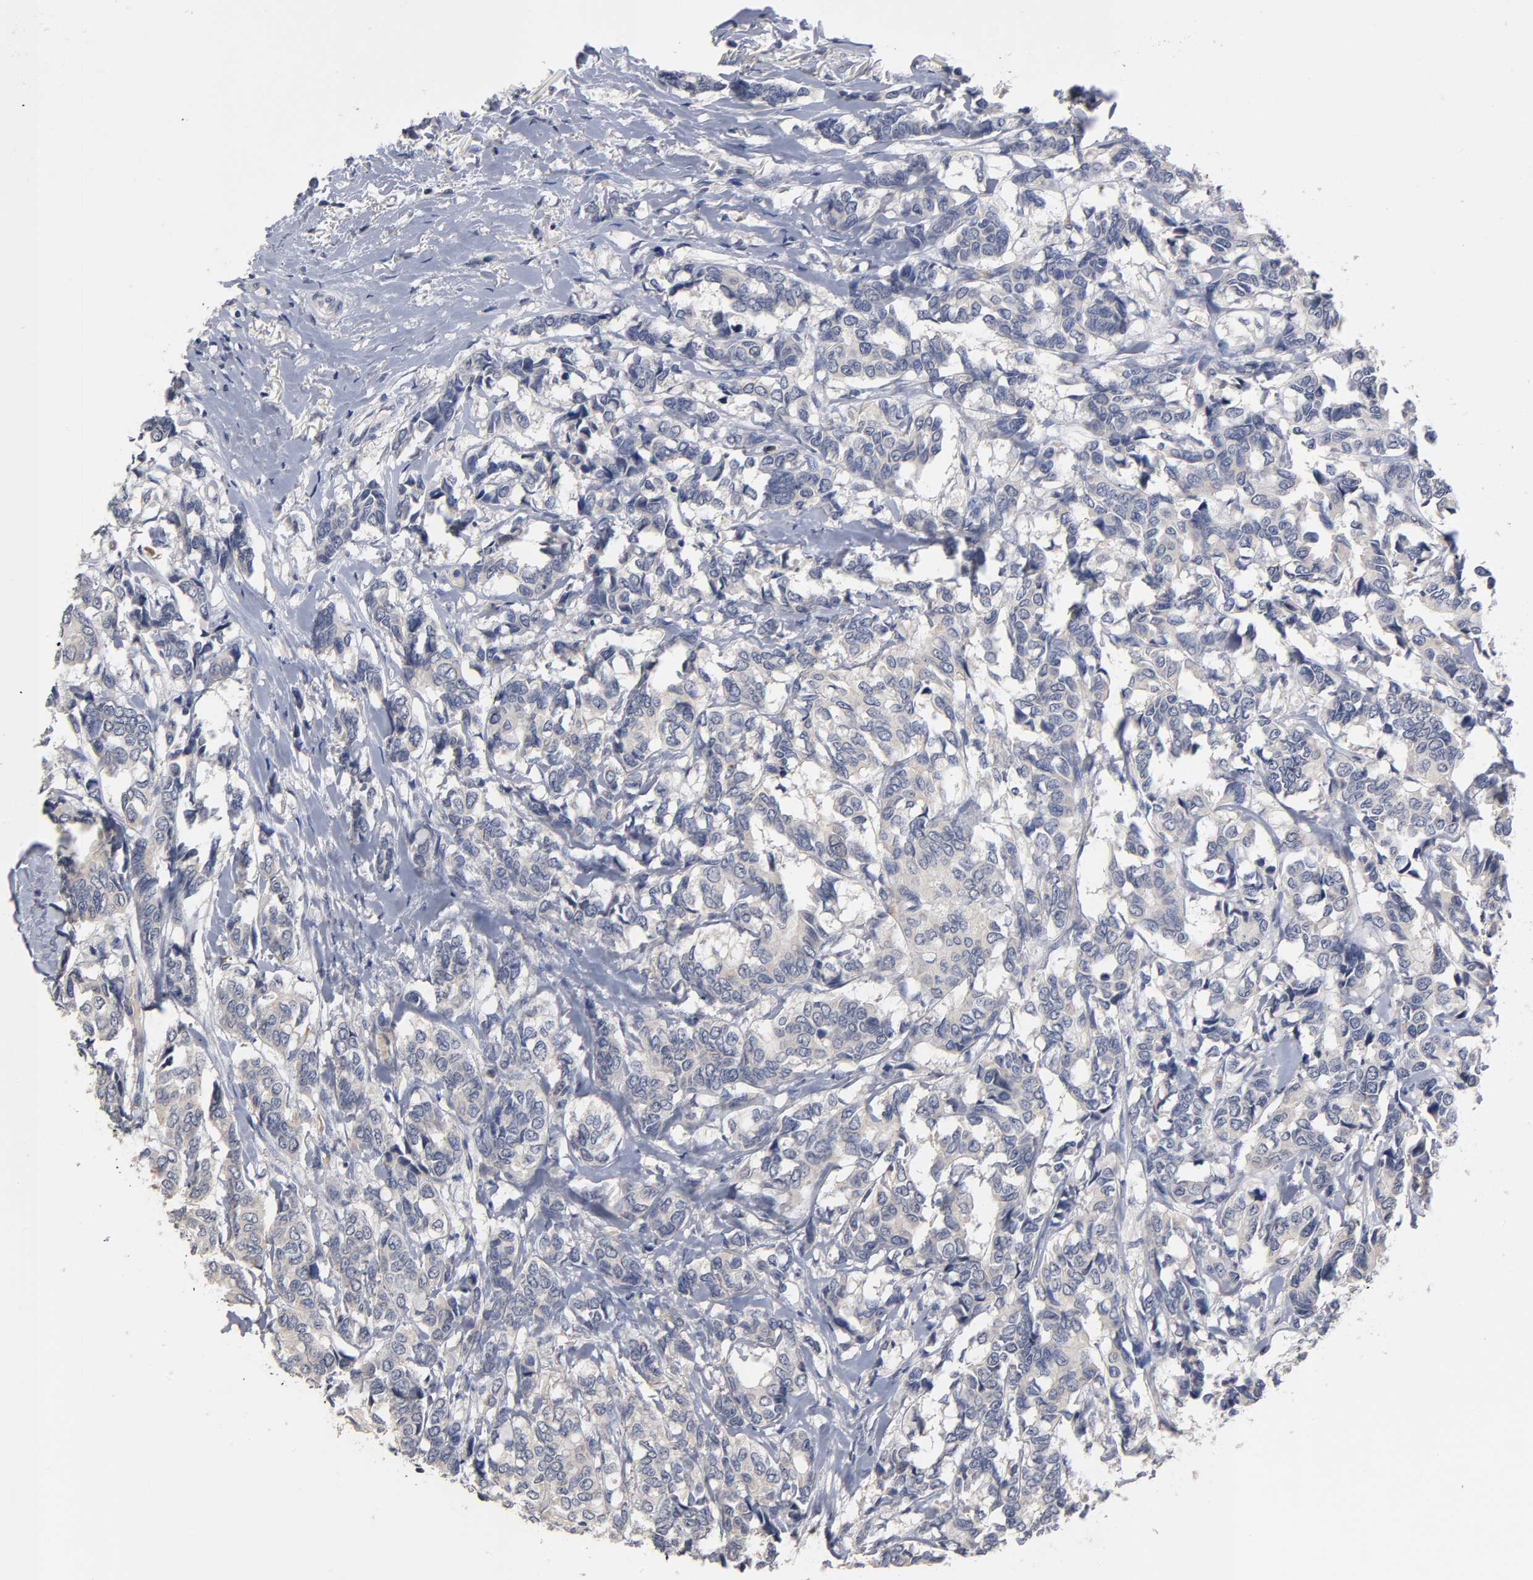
{"staining": {"intensity": "negative", "quantity": "none", "location": "none"}, "tissue": "breast cancer", "cell_type": "Tumor cells", "image_type": "cancer", "snomed": [{"axis": "morphology", "description": "Duct carcinoma"}, {"axis": "topography", "description": "Breast"}], "caption": "Immunohistochemical staining of breast cancer (invasive ductal carcinoma) demonstrates no significant expression in tumor cells.", "gene": "OVOL1", "patient": {"sex": "female", "age": 87}}